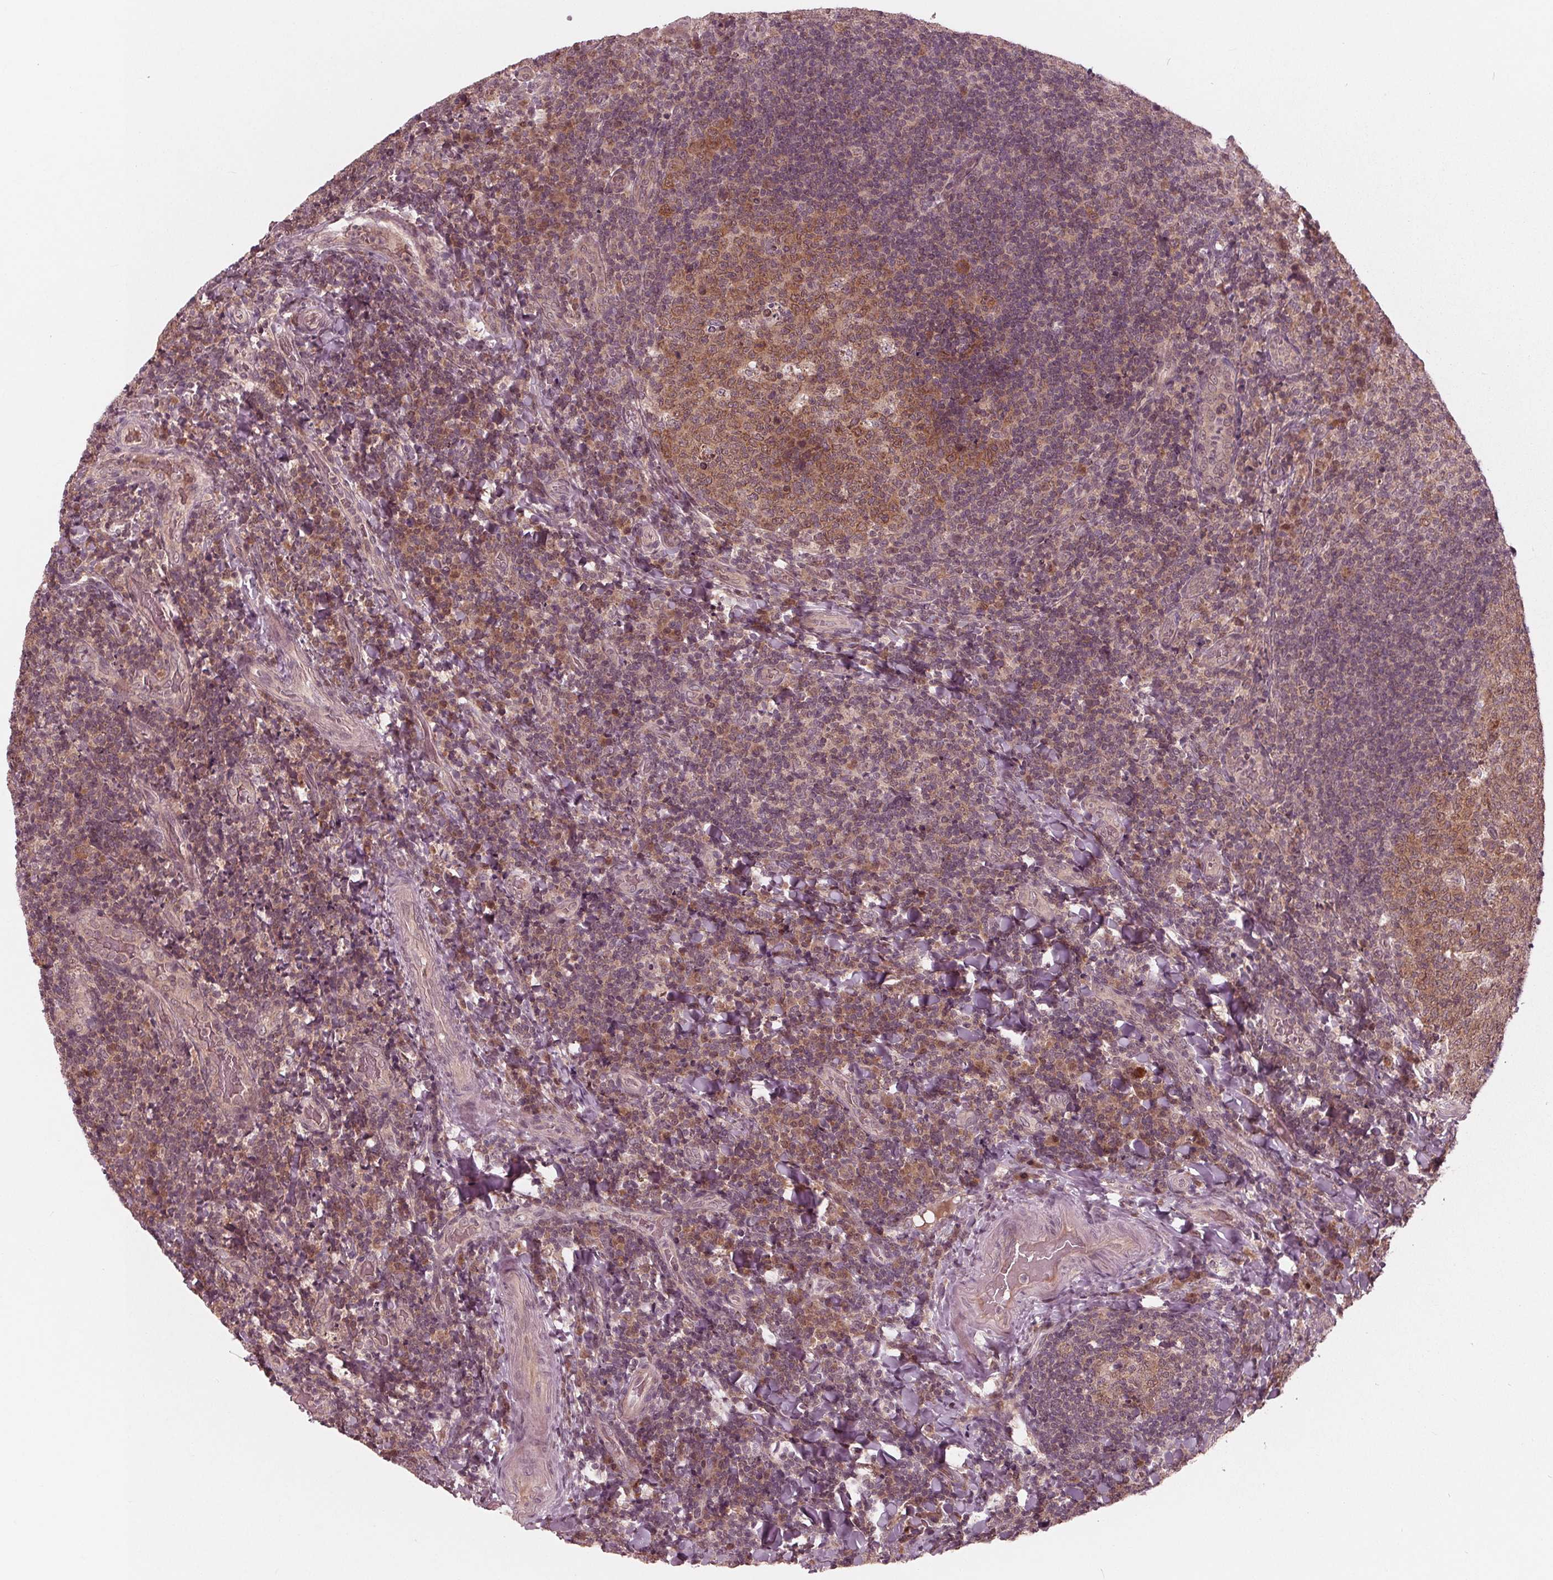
{"staining": {"intensity": "moderate", "quantity": ">75%", "location": "cytoplasmic/membranous,nuclear"}, "tissue": "tonsil", "cell_type": "Germinal center cells", "image_type": "normal", "snomed": [{"axis": "morphology", "description": "Normal tissue, NOS"}, {"axis": "topography", "description": "Tonsil"}], "caption": "Unremarkable tonsil exhibits moderate cytoplasmic/membranous,nuclear positivity in about >75% of germinal center cells The staining is performed using DAB (3,3'-diaminobenzidine) brown chromogen to label protein expression. The nuclei are counter-stained blue using hematoxylin..", "gene": "UBALD1", "patient": {"sex": "male", "age": 17}}